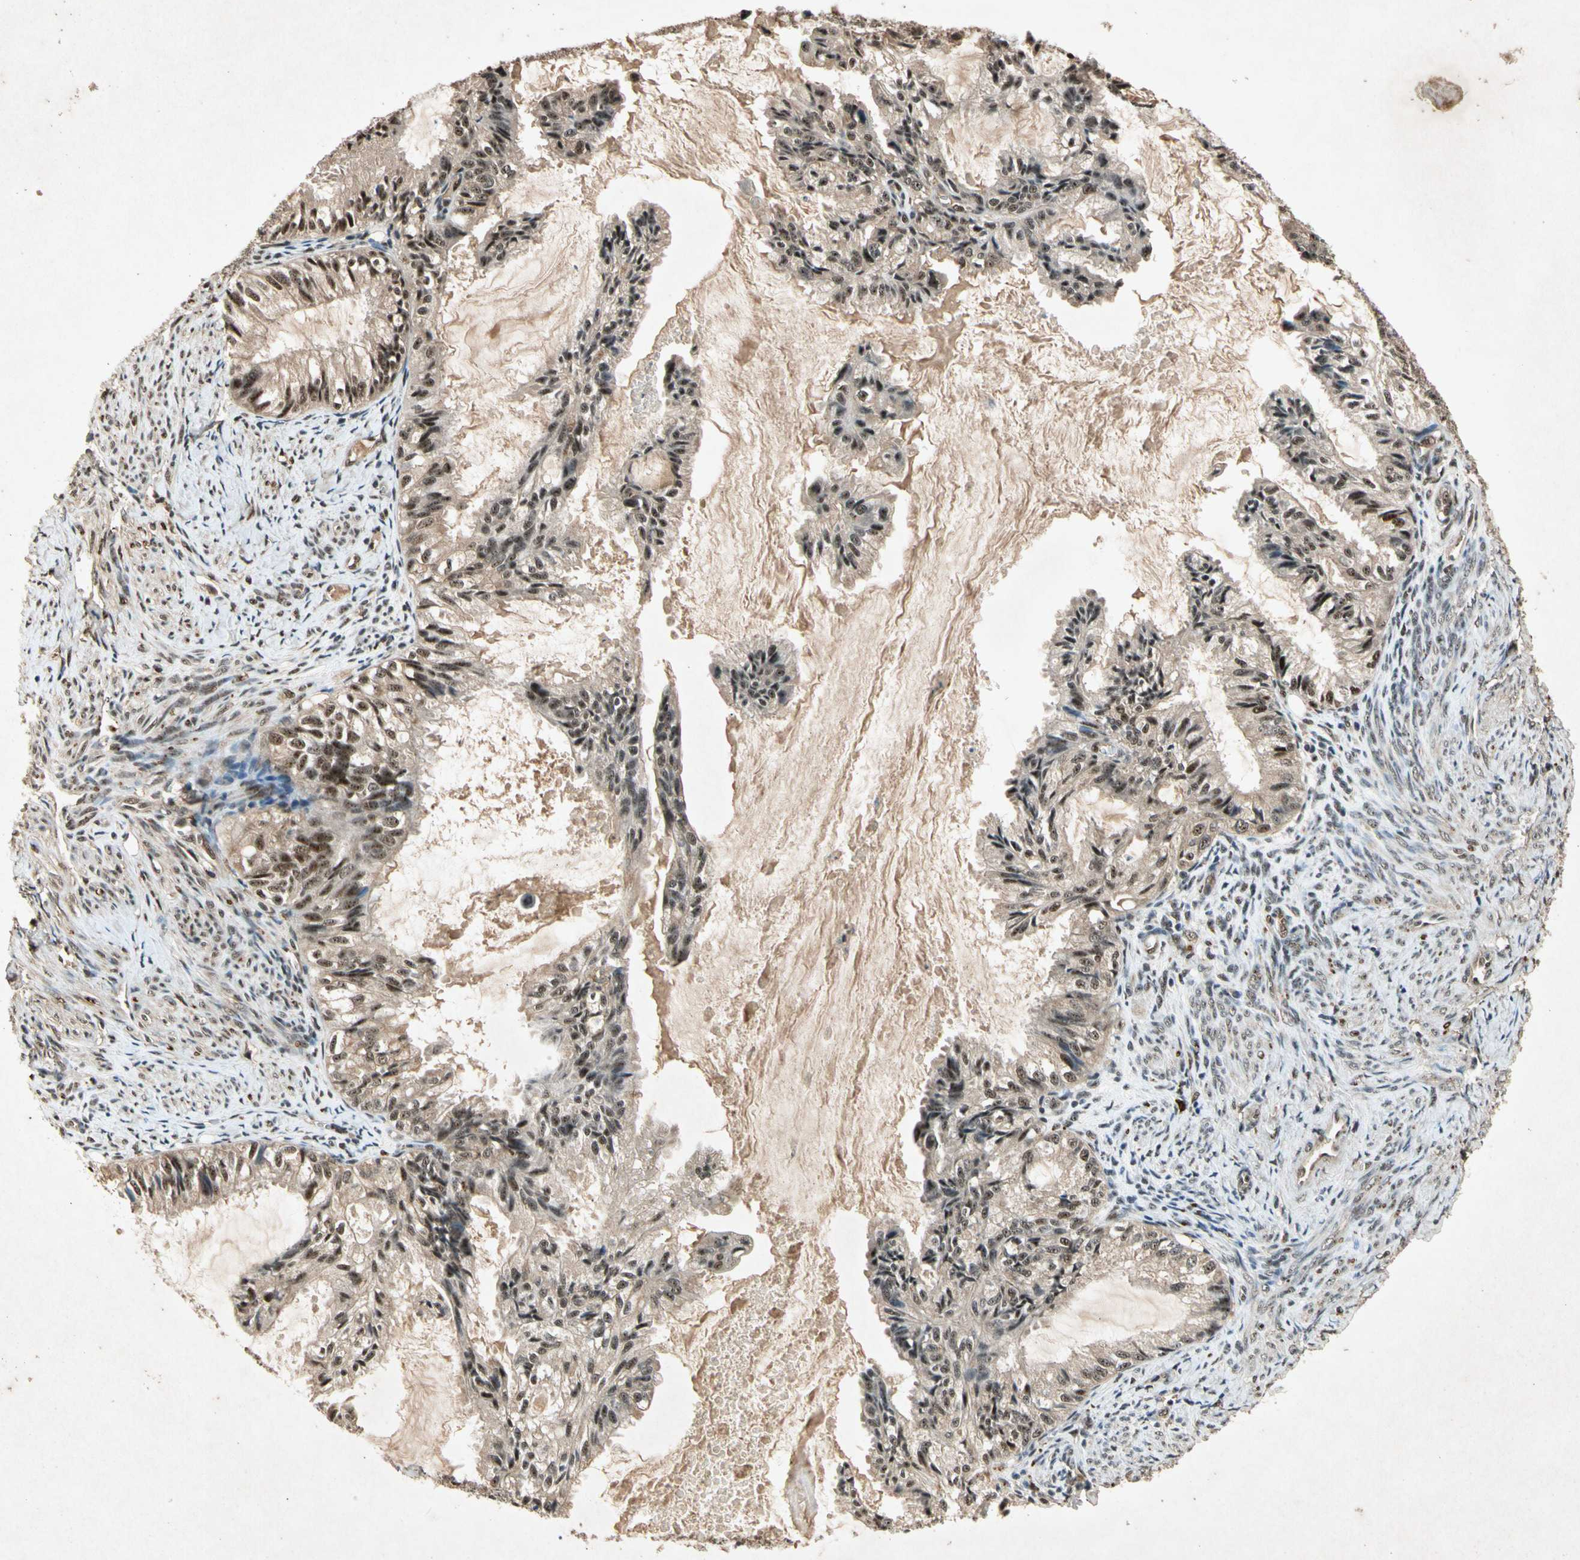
{"staining": {"intensity": "moderate", "quantity": ">75%", "location": "cytoplasmic/membranous,nuclear"}, "tissue": "cervical cancer", "cell_type": "Tumor cells", "image_type": "cancer", "snomed": [{"axis": "morphology", "description": "Normal tissue, NOS"}, {"axis": "morphology", "description": "Adenocarcinoma, NOS"}, {"axis": "topography", "description": "Cervix"}, {"axis": "topography", "description": "Endometrium"}], "caption": "The immunohistochemical stain shows moderate cytoplasmic/membranous and nuclear positivity in tumor cells of adenocarcinoma (cervical) tissue.", "gene": "PML", "patient": {"sex": "female", "age": 86}}